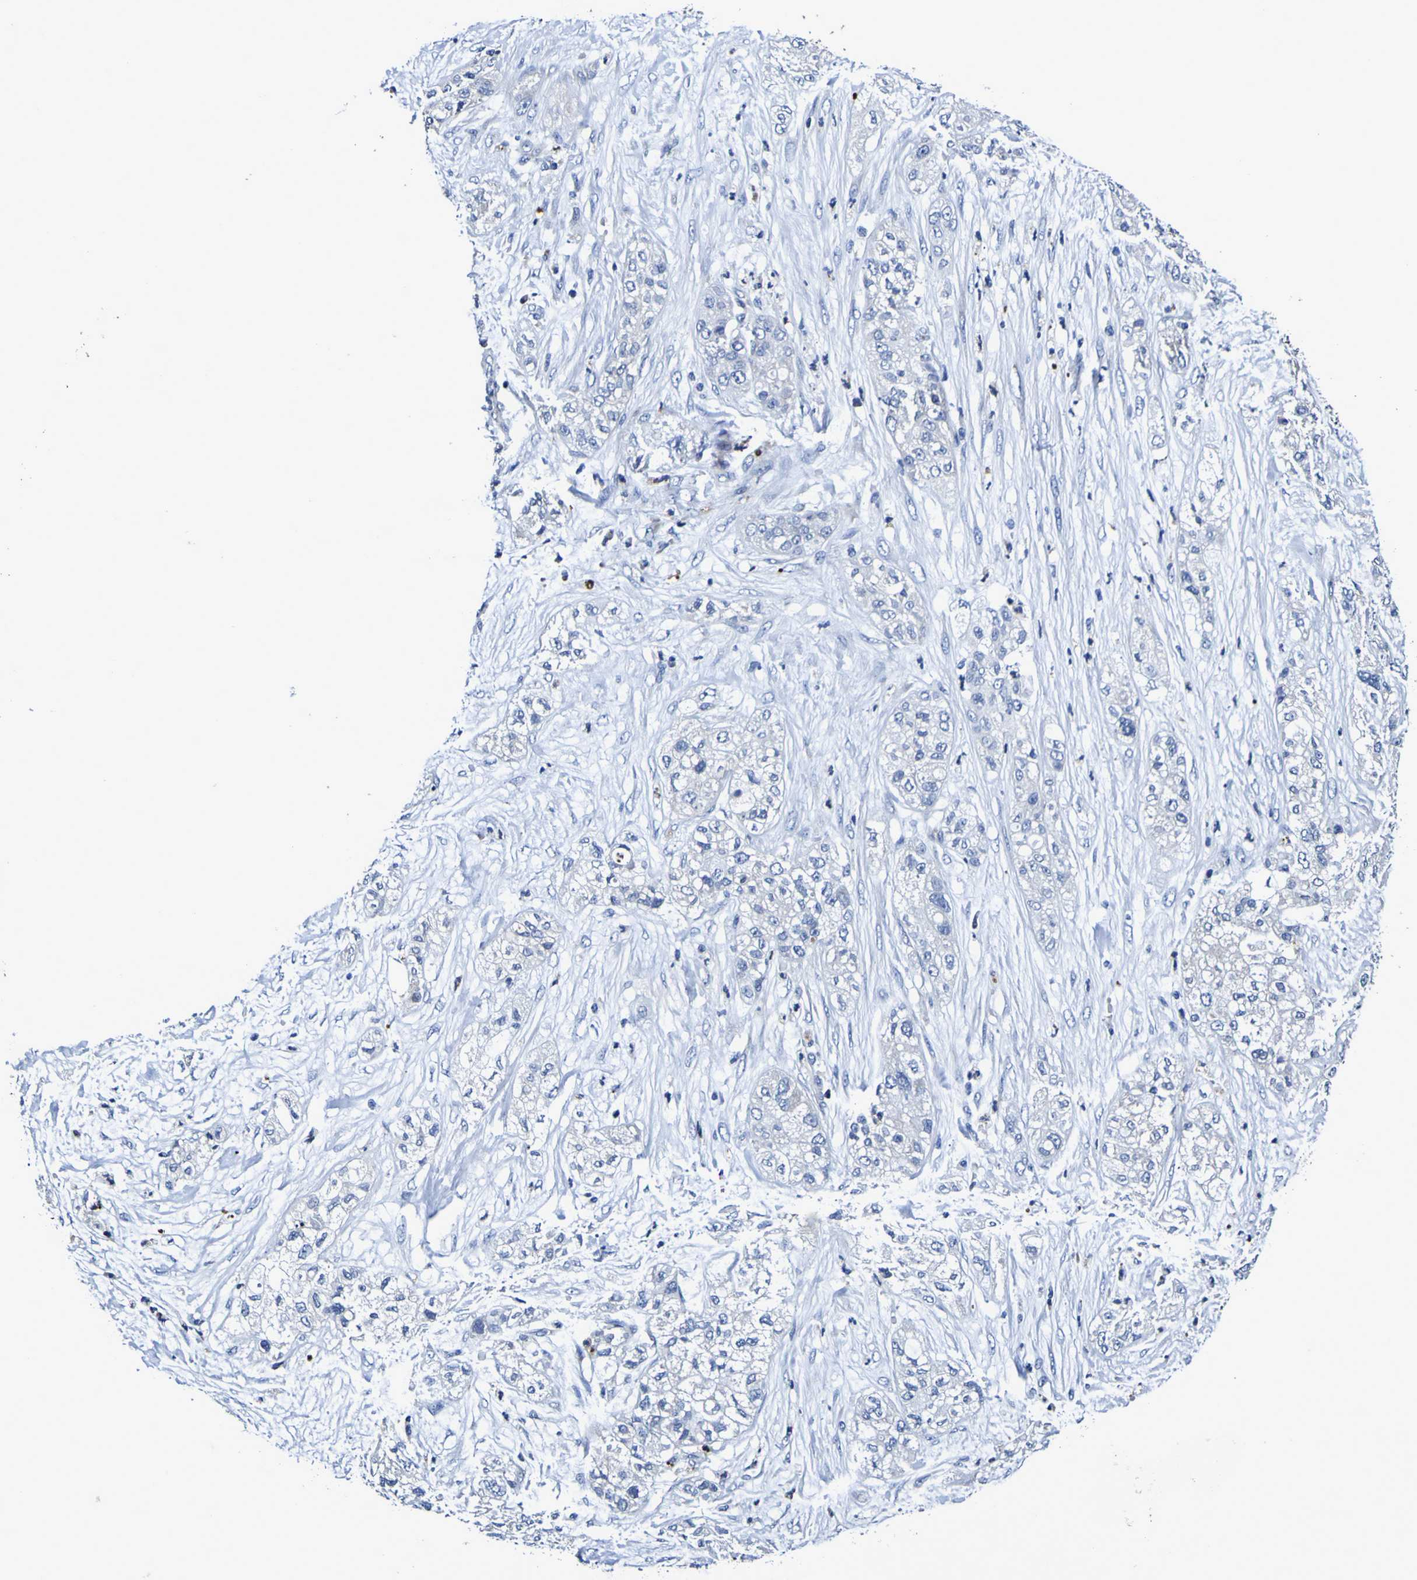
{"staining": {"intensity": "negative", "quantity": "none", "location": "none"}, "tissue": "pancreatic cancer", "cell_type": "Tumor cells", "image_type": "cancer", "snomed": [{"axis": "morphology", "description": "Adenocarcinoma, NOS"}, {"axis": "topography", "description": "Pancreas"}], "caption": "IHC image of pancreatic adenocarcinoma stained for a protein (brown), which reveals no staining in tumor cells.", "gene": "PANK4", "patient": {"sex": "female", "age": 78}}